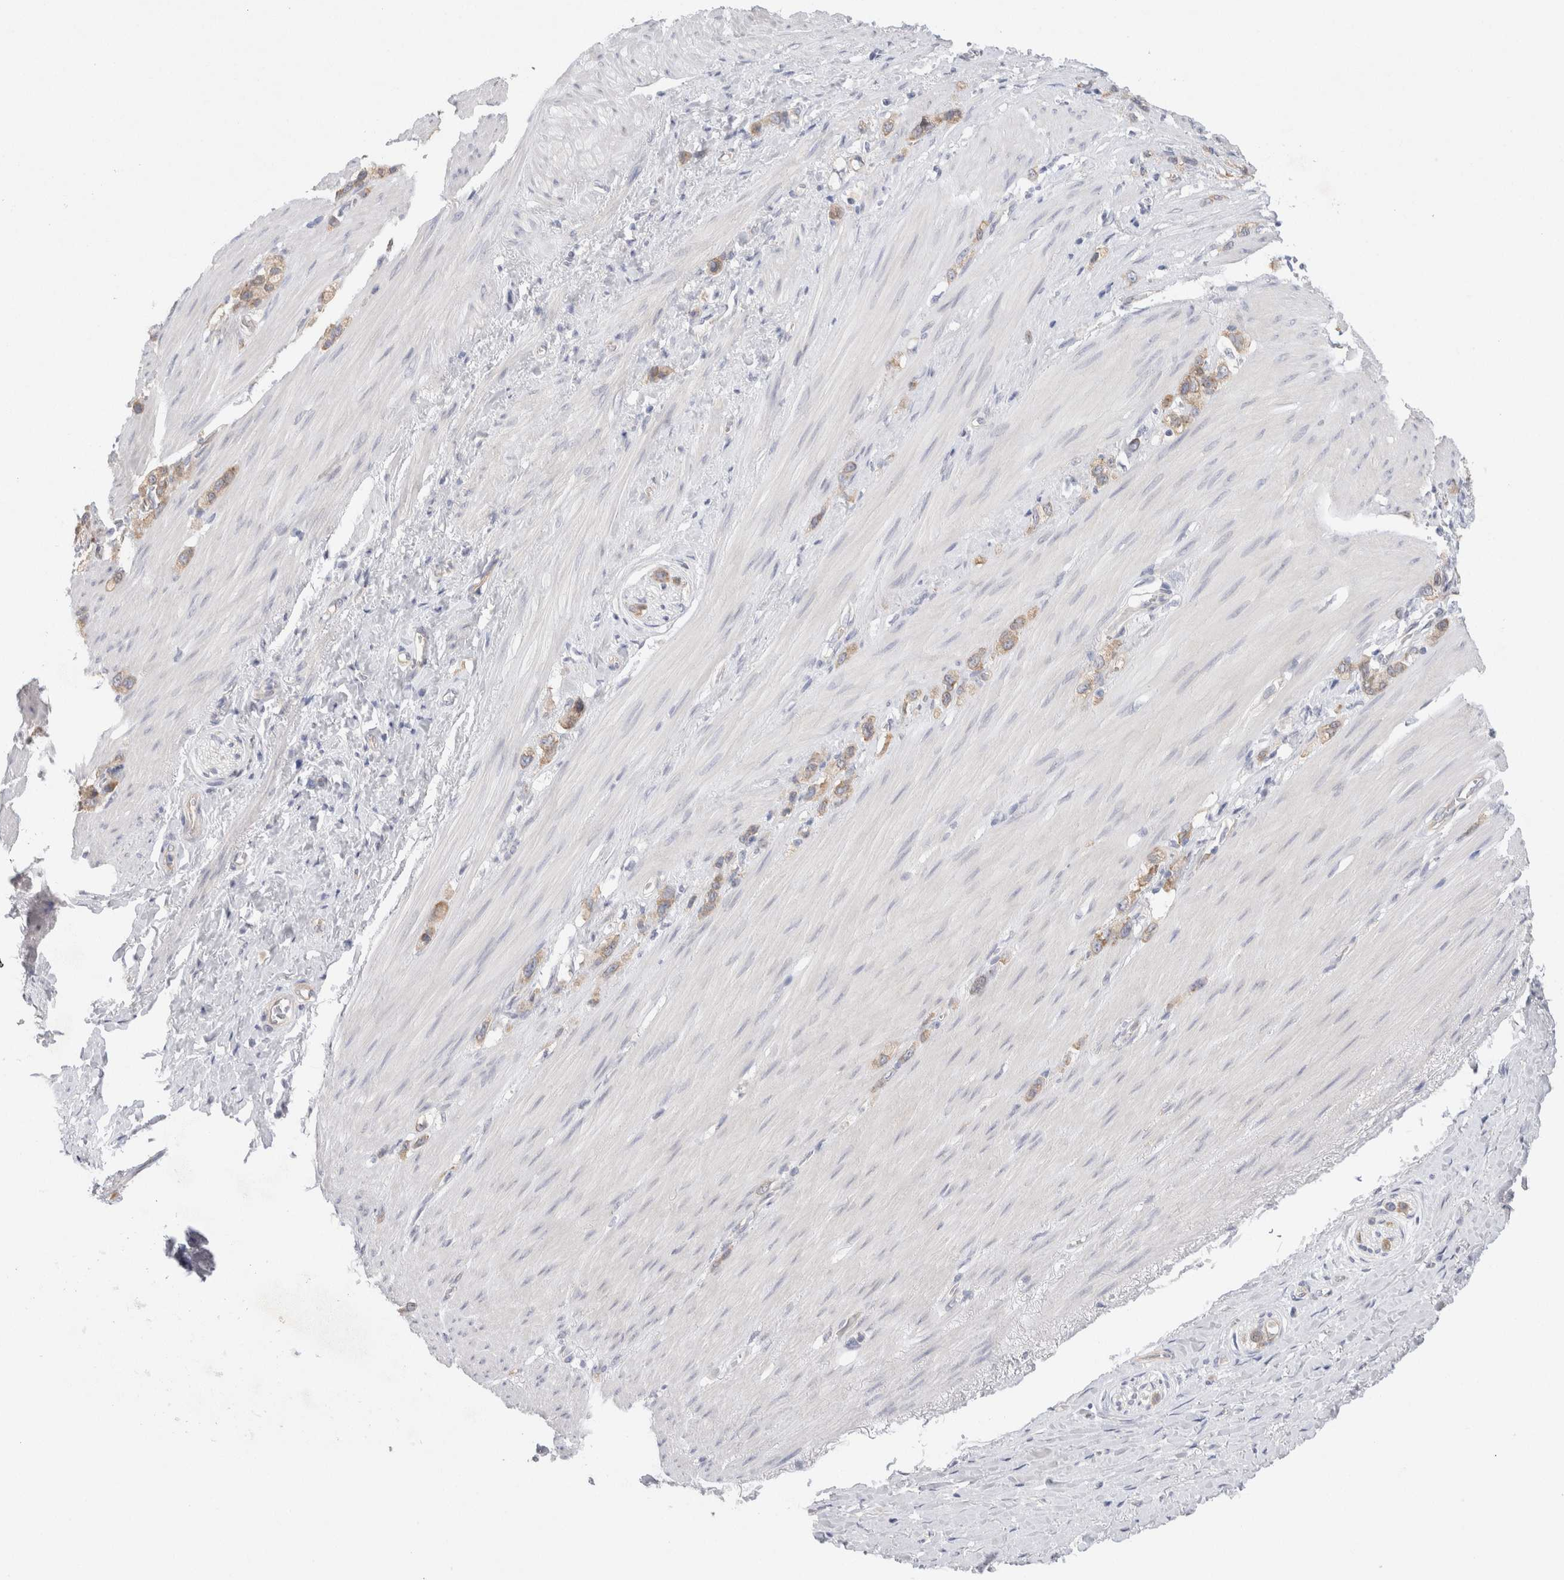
{"staining": {"intensity": "weak", "quantity": ">75%", "location": "cytoplasmic/membranous"}, "tissue": "stomach cancer", "cell_type": "Tumor cells", "image_type": "cancer", "snomed": [{"axis": "morphology", "description": "Normal tissue, NOS"}, {"axis": "morphology", "description": "Adenocarcinoma, NOS"}, {"axis": "morphology", "description": "Adenocarcinoma, High grade"}, {"axis": "topography", "description": "Stomach, upper"}, {"axis": "topography", "description": "Stomach"}], "caption": "Adenocarcinoma (stomach) stained for a protein (brown) displays weak cytoplasmic/membranous positive positivity in approximately >75% of tumor cells.", "gene": "WIPF2", "patient": {"sex": "female", "age": 65}}